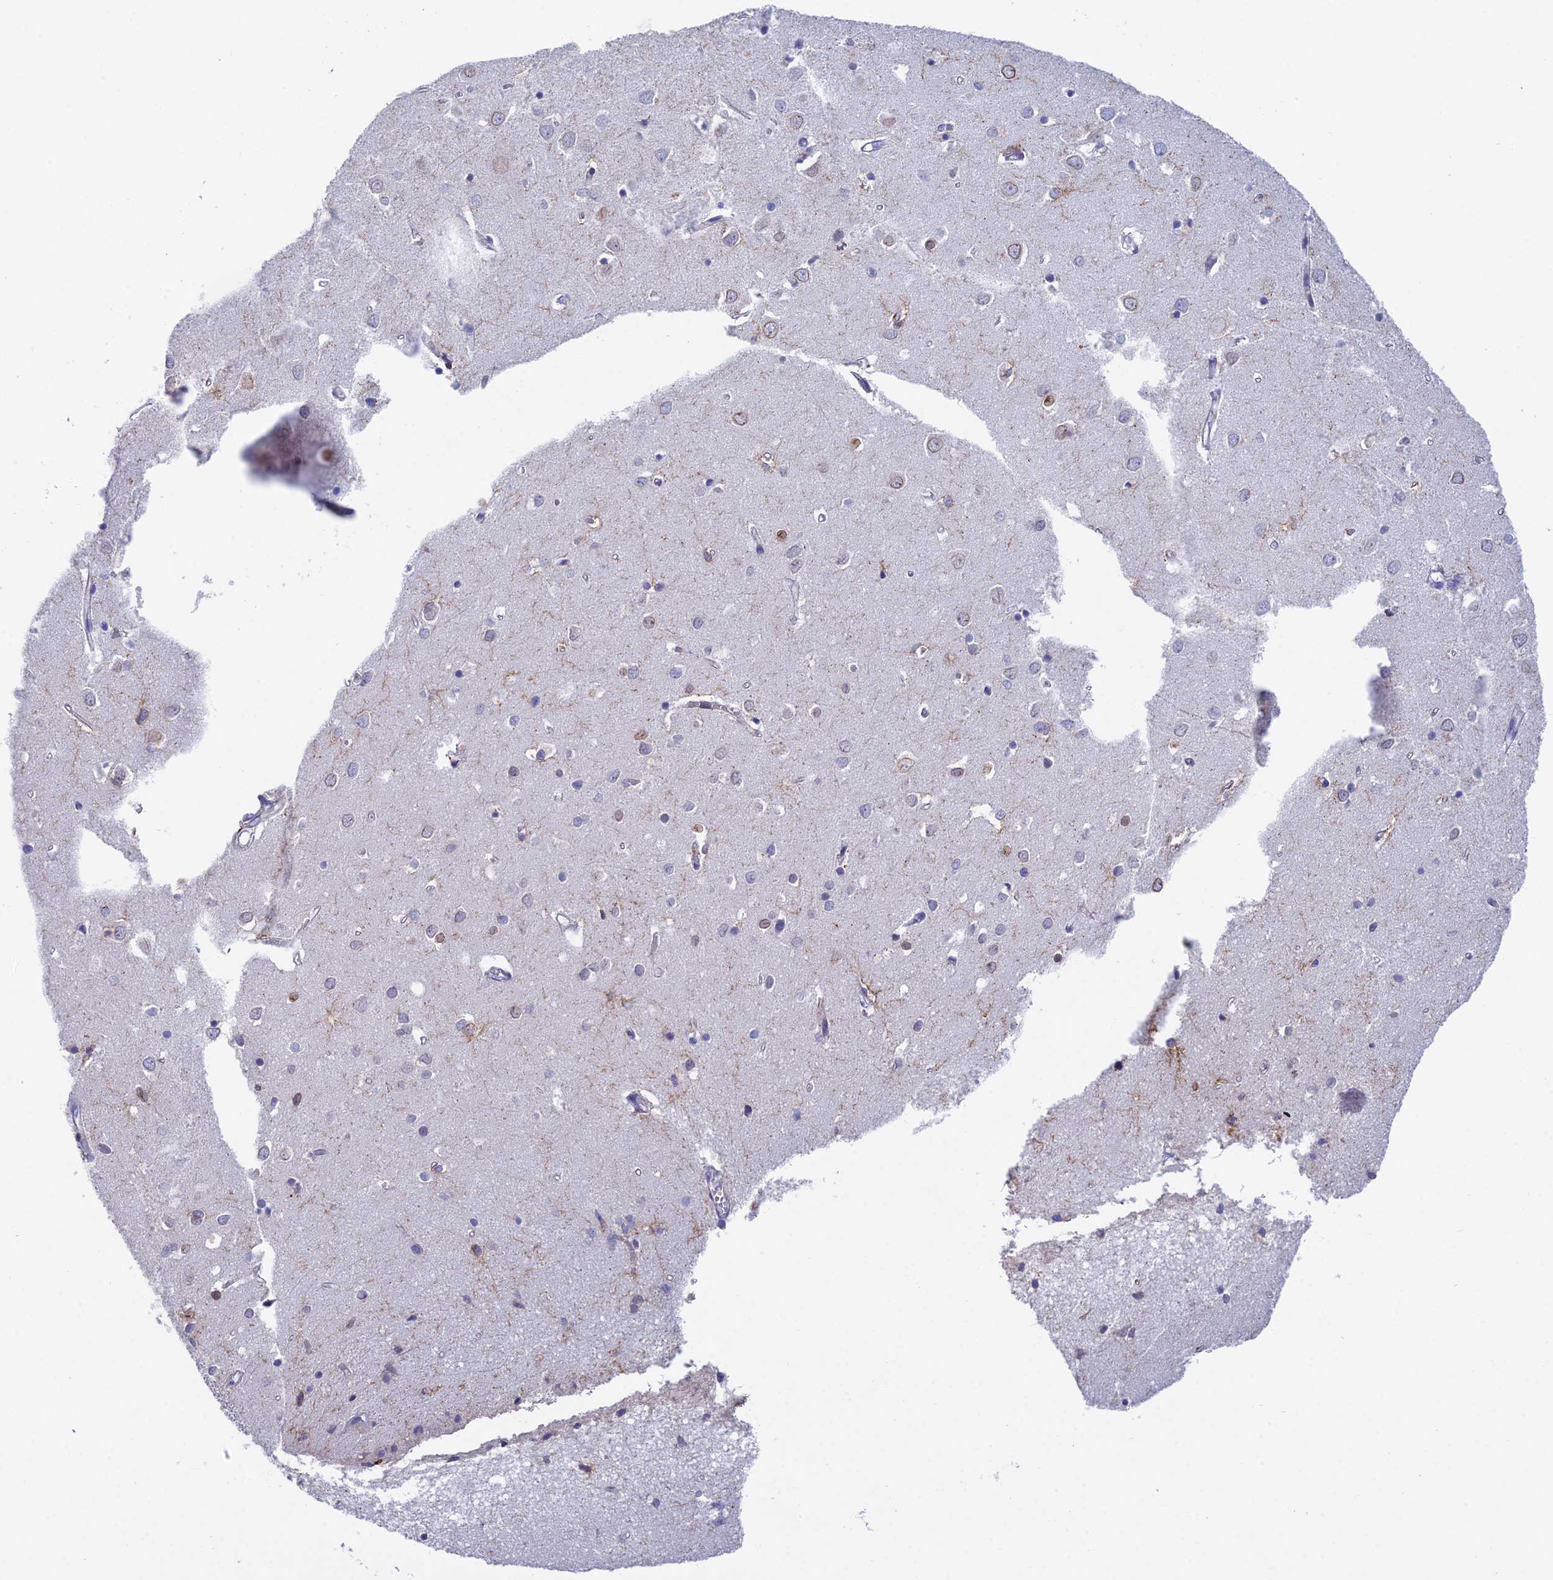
{"staining": {"intensity": "negative", "quantity": "none", "location": "none"}, "tissue": "cerebral cortex", "cell_type": "Endothelial cells", "image_type": "normal", "snomed": [{"axis": "morphology", "description": "Normal tissue, NOS"}, {"axis": "topography", "description": "Cerebral cortex"}], "caption": "IHC micrograph of normal human cerebral cortex stained for a protein (brown), which reveals no expression in endothelial cells. (DAB (3,3'-diaminobenzidine) immunohistochemistry (IHC), high magnification).", "gene": "CSPG4", "patient": {"sex": "female", "age": 64}}